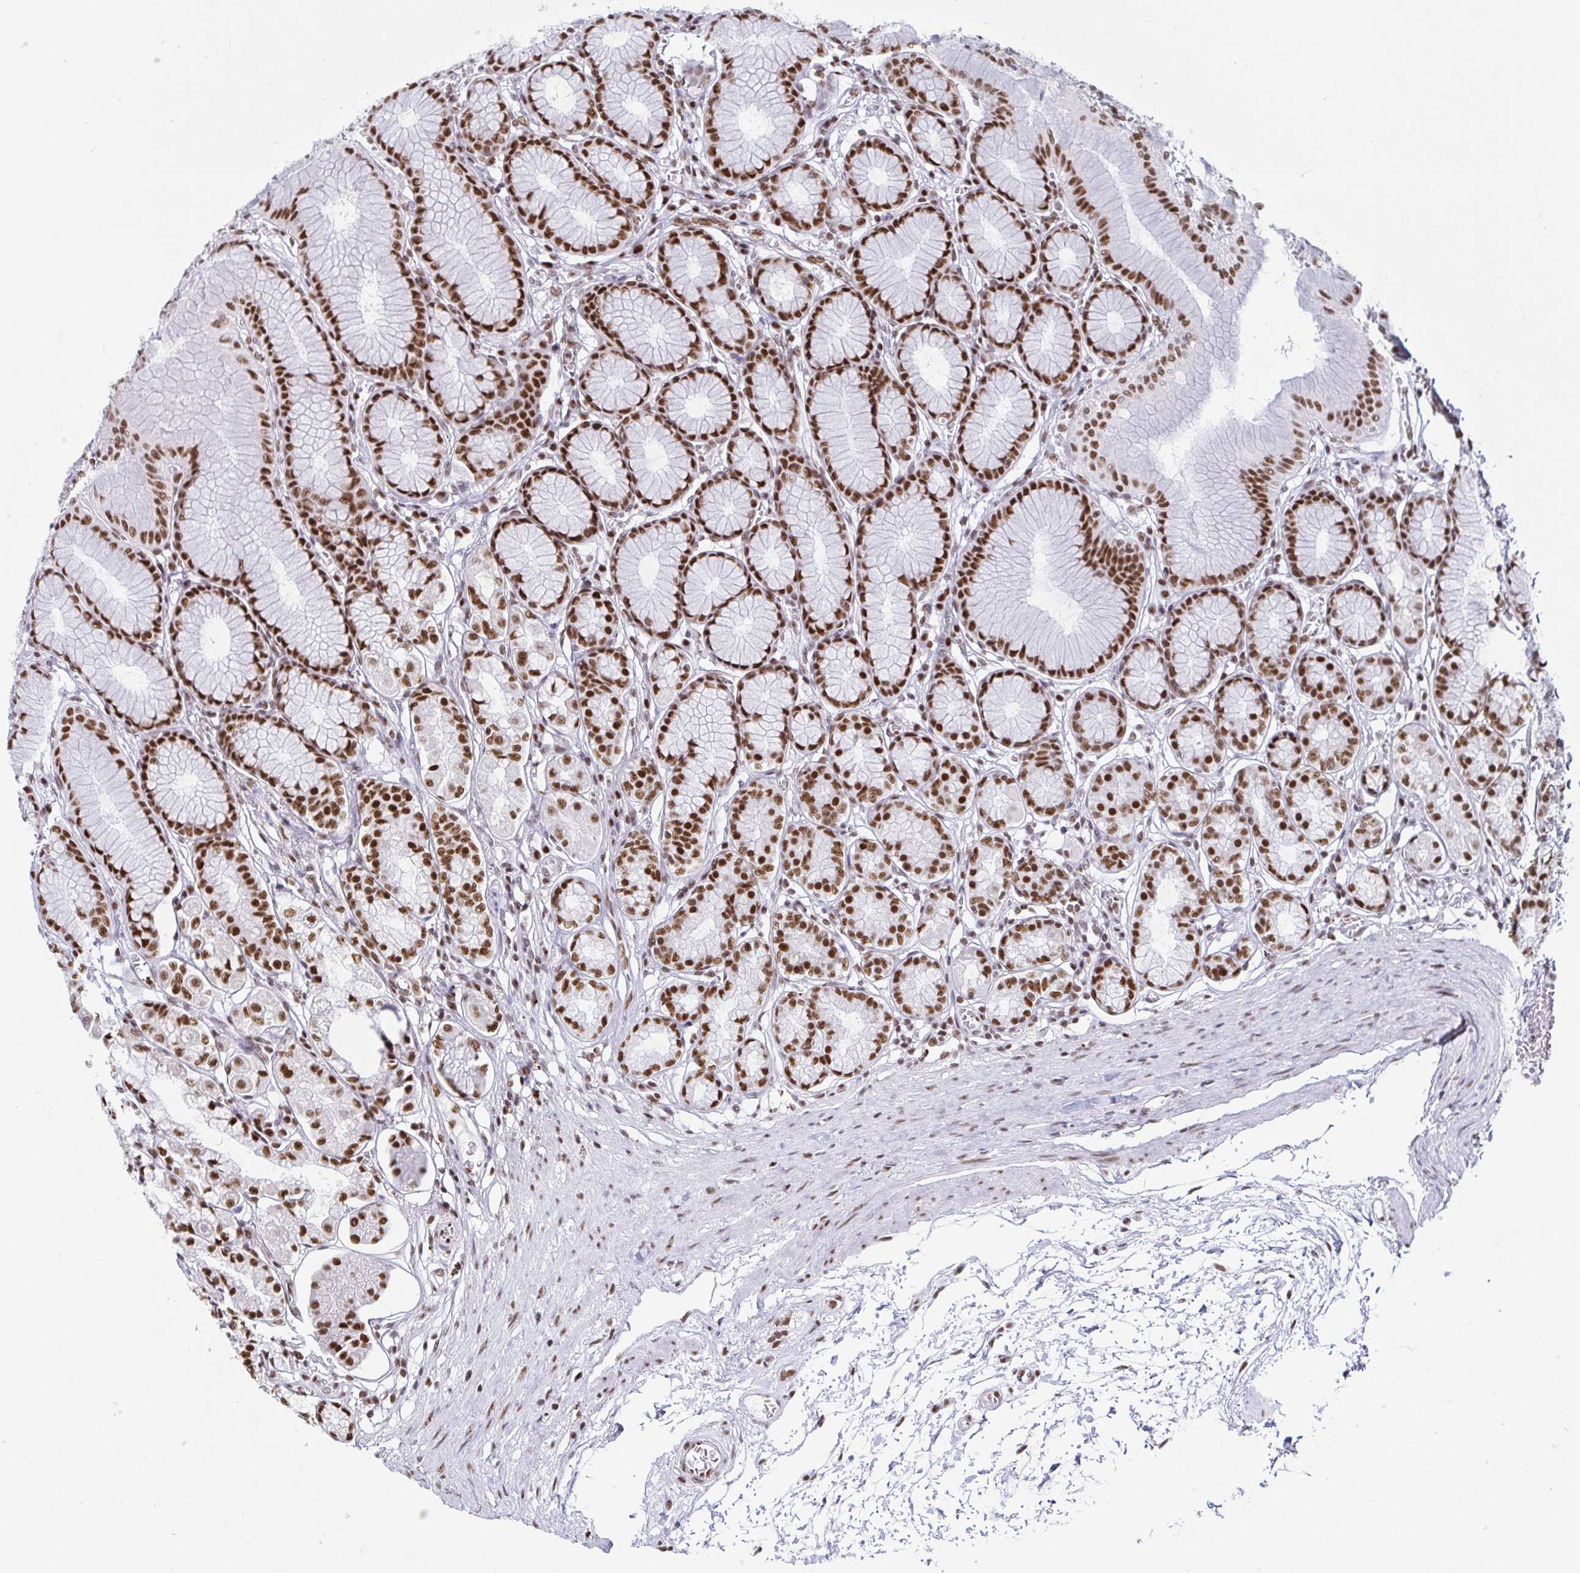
{"staining": {"intensity": "strong", "quantity": ">75%", "location": "nuclear"}, "tissue": "stomach", "cell_type": "Glandular cells", "image_type": "normal", "snomed": [{"axis": "morphology", "description": "Normal tissue, NOS"}, {"axis": "topography", "description": "Stomach"}, {"axis": "topography", "description": "Stomach, lower"}], "caption": "Benign stomach shows strong nuclear positivity in approximately >75% of glandular cells (DAB (3,3'-diaminobenzidine) IHC, brown staining for protein, blue staining for nuclei)..", "gene": "EWSR1", "patient": {"sex": "male", "age": 76}}